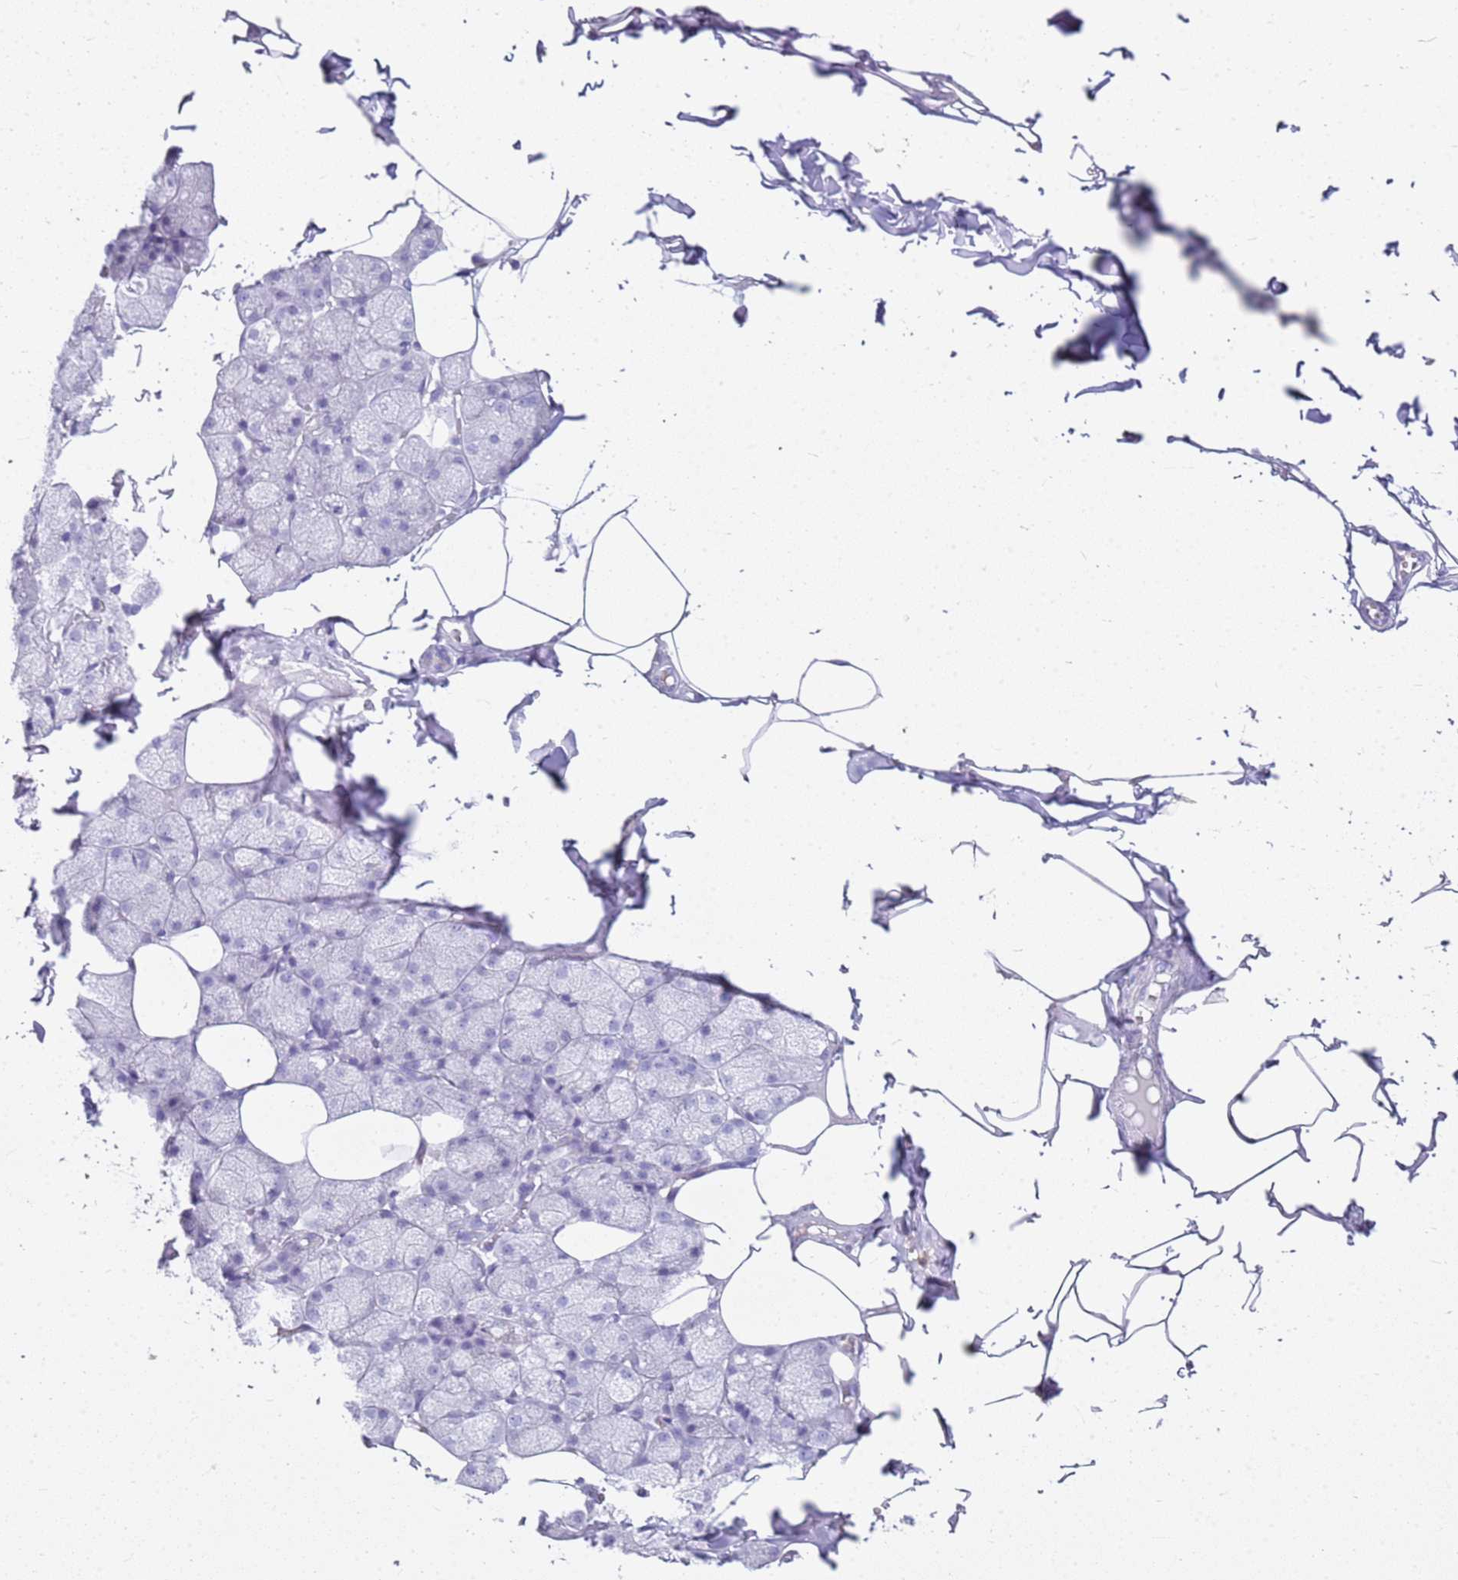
{"staining": {"intensity": "negative", "quantity": "none", "location": "none"}, "tissue": "adipose tissue", "cell_type": "Adipocytes", "image_type": "normal", "snomed": [{"axis": "morphology", "description": "Normal tissue, NOS"}, {"axis": "topography", "description": "Salivary gland"}, {"axis": "topography", "description": "Peripheral nerve tissue"}], "caption": "A high-resolution image shows immunohistochemistry (IHC) staining of normal adipose tissue, which shows no significant positivity in adipocytes. The staining was performed using DAB to visualize the protein expression in brown, while the nuclei were stained in blue with hematoxylin (Magnification: 20x).", "gene": "CSTA", "patient": {"sex": "male", "age": 38}}